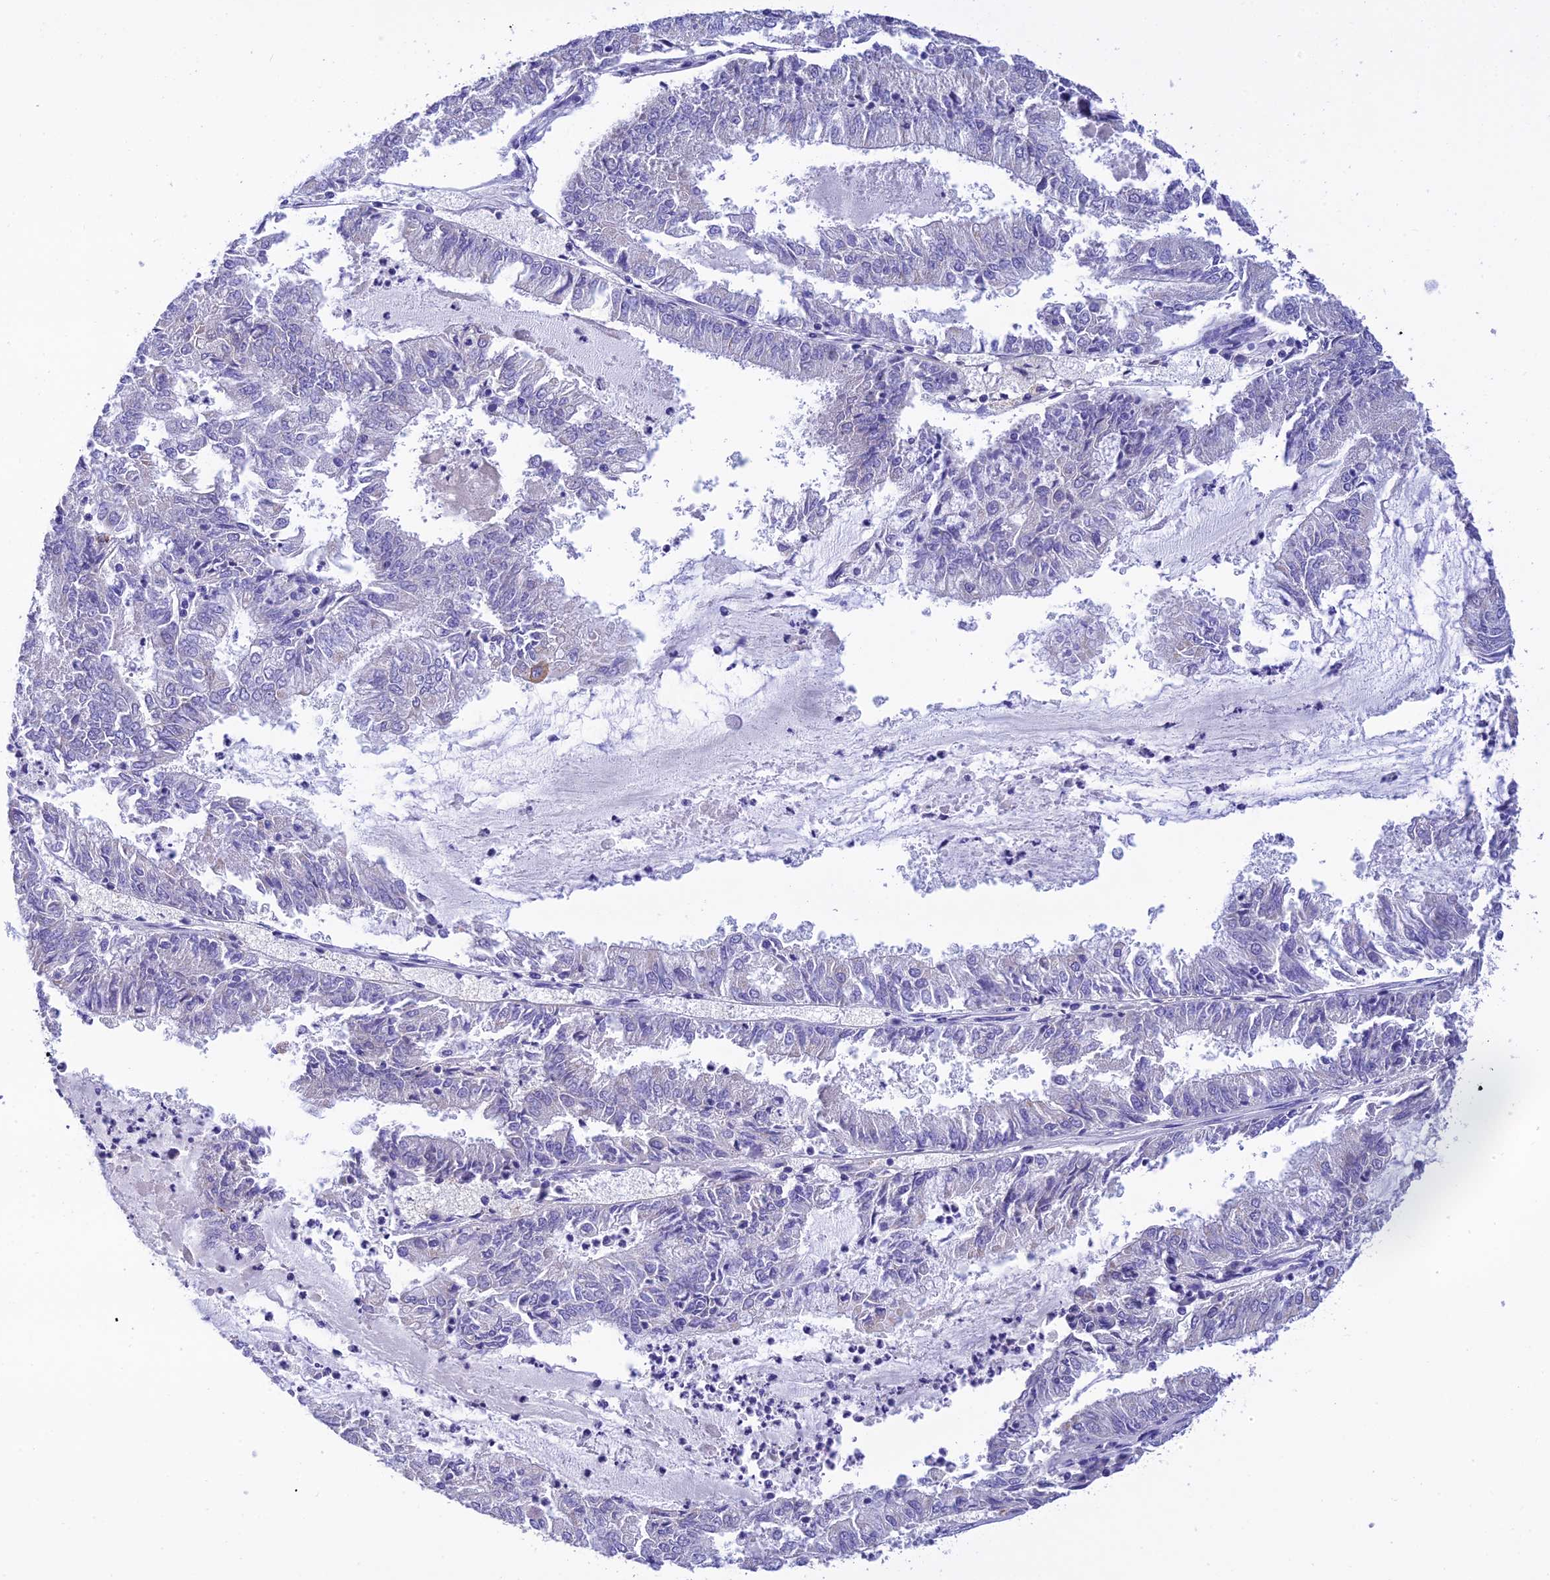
{"staining": {"intensity": "negative", "quantity": "none", "location": "none"}, "tissue": "endometrial cancer", "cell_type": "Tumor cells", "image_type": "cancer", "snomed": [{"axis": "morphology", "description": "Adenocarcinoma, NOS"}, {"axis": "topography", "description": "Endometrium"}], "caption": "High power microscopy histopathology image of an immunohistochemistry image of endometrial cancer (adenocarcinoma), revealing no significant staining in tumor cells. (DAB immunohistochemistry (IHC), high magnification).", "gene": "MS4A5", "patient": {"sex": "female", "age": 57}}